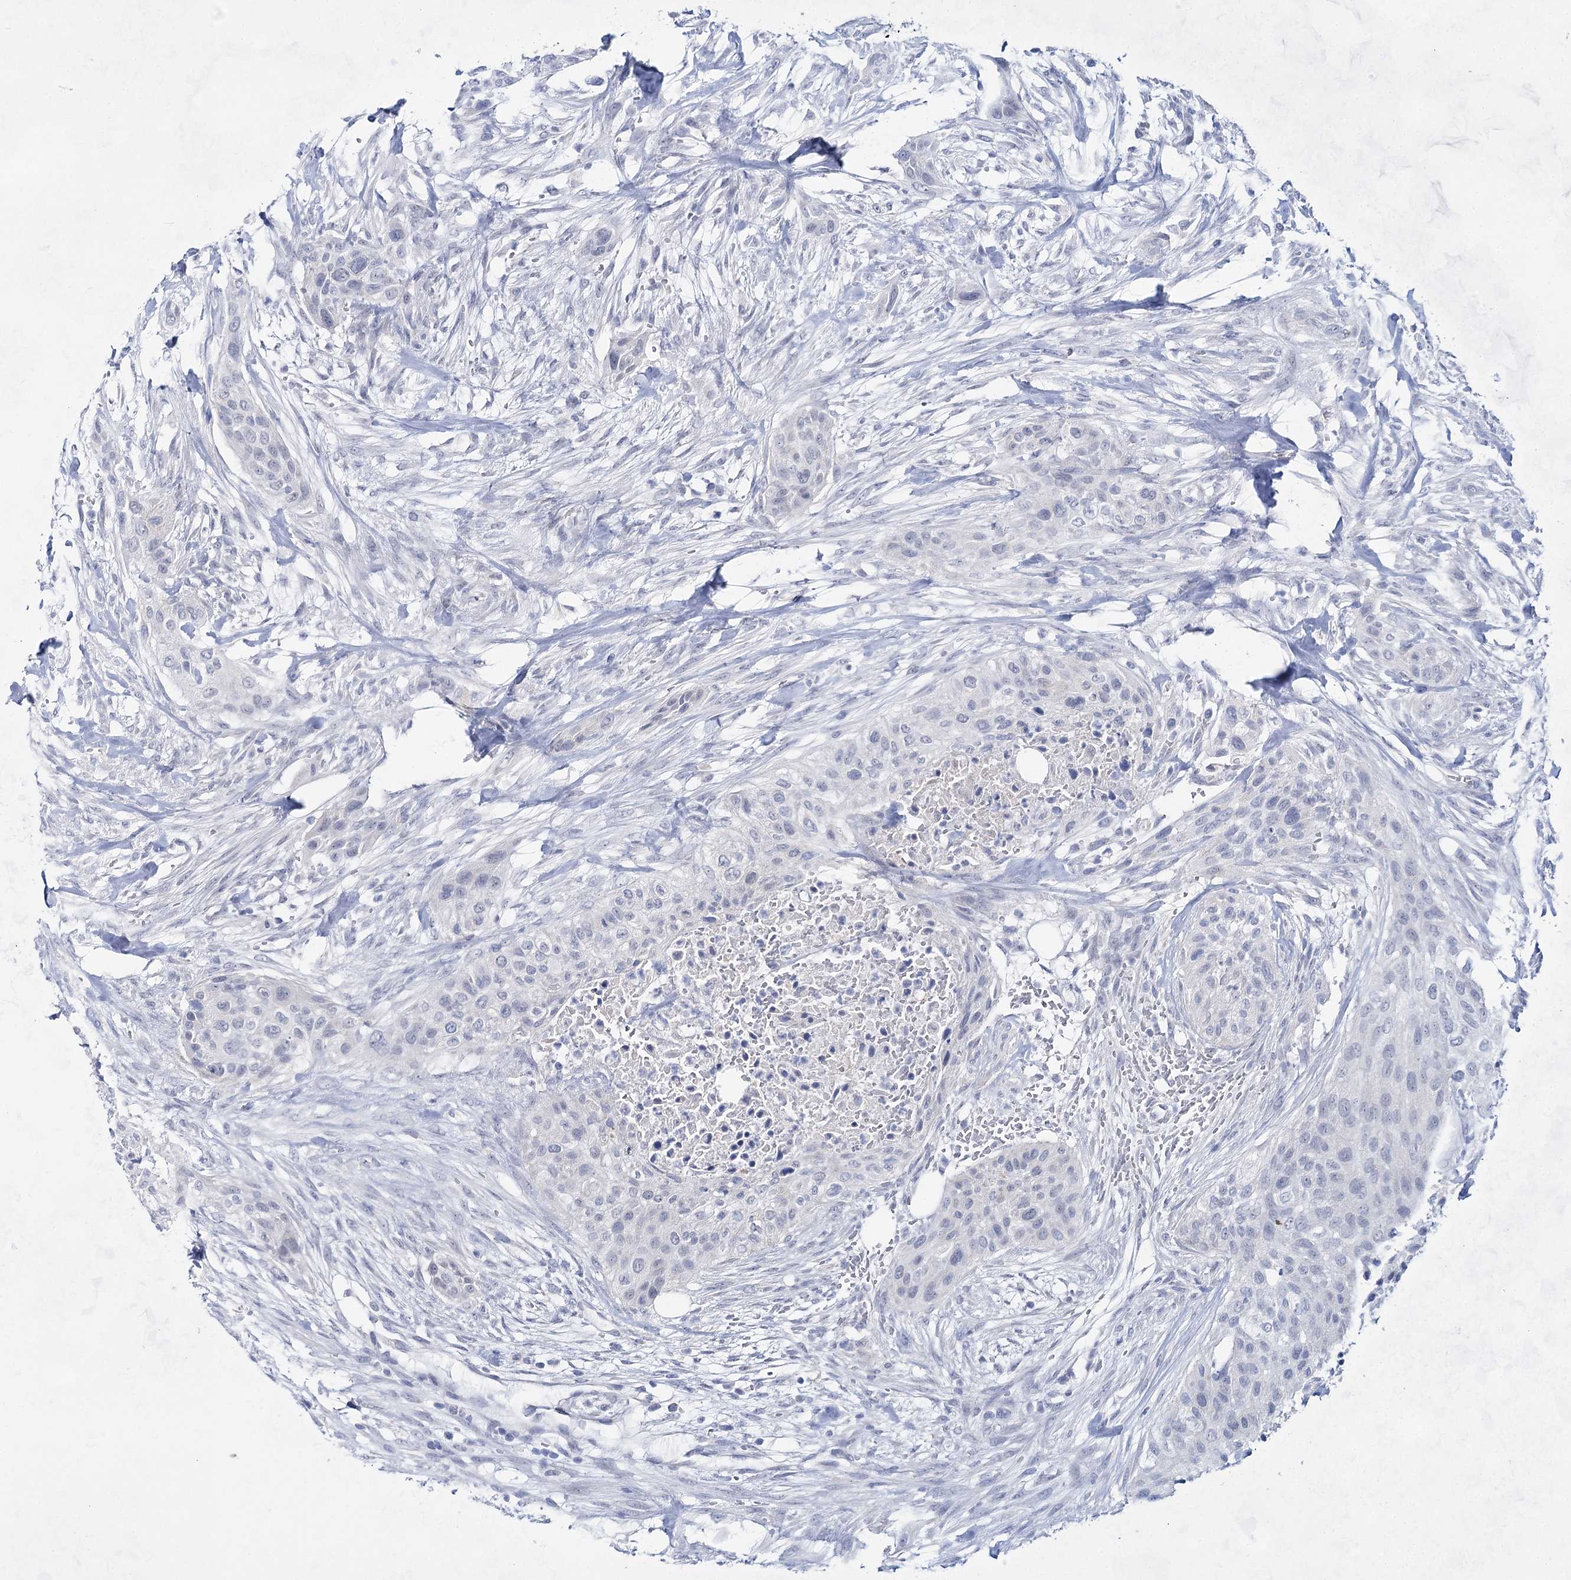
{"staining": {"intensity": "negative", "quantity": "none", "location": "none"}, "tissue": "urothelial cancer", "cell_type": "Tumor cells", "image_type": "cancer", "snomed": [{"axis": "morphology", "description": "Urothelial carcinoma, High grade"}, {"axis": "topography", "description": "Urinary bladder"}], "caption": "Immunohistochemistry photomicrograph of neoplastic tissue: urothelial cancer stained with DAB (3,3'-diaminobenzidine) reveals no significant protein positivity in tumor cells. (DAB IHC, high magnification).", "gene": "BPHL", "patient": {"sex": "male", "age": 35}}